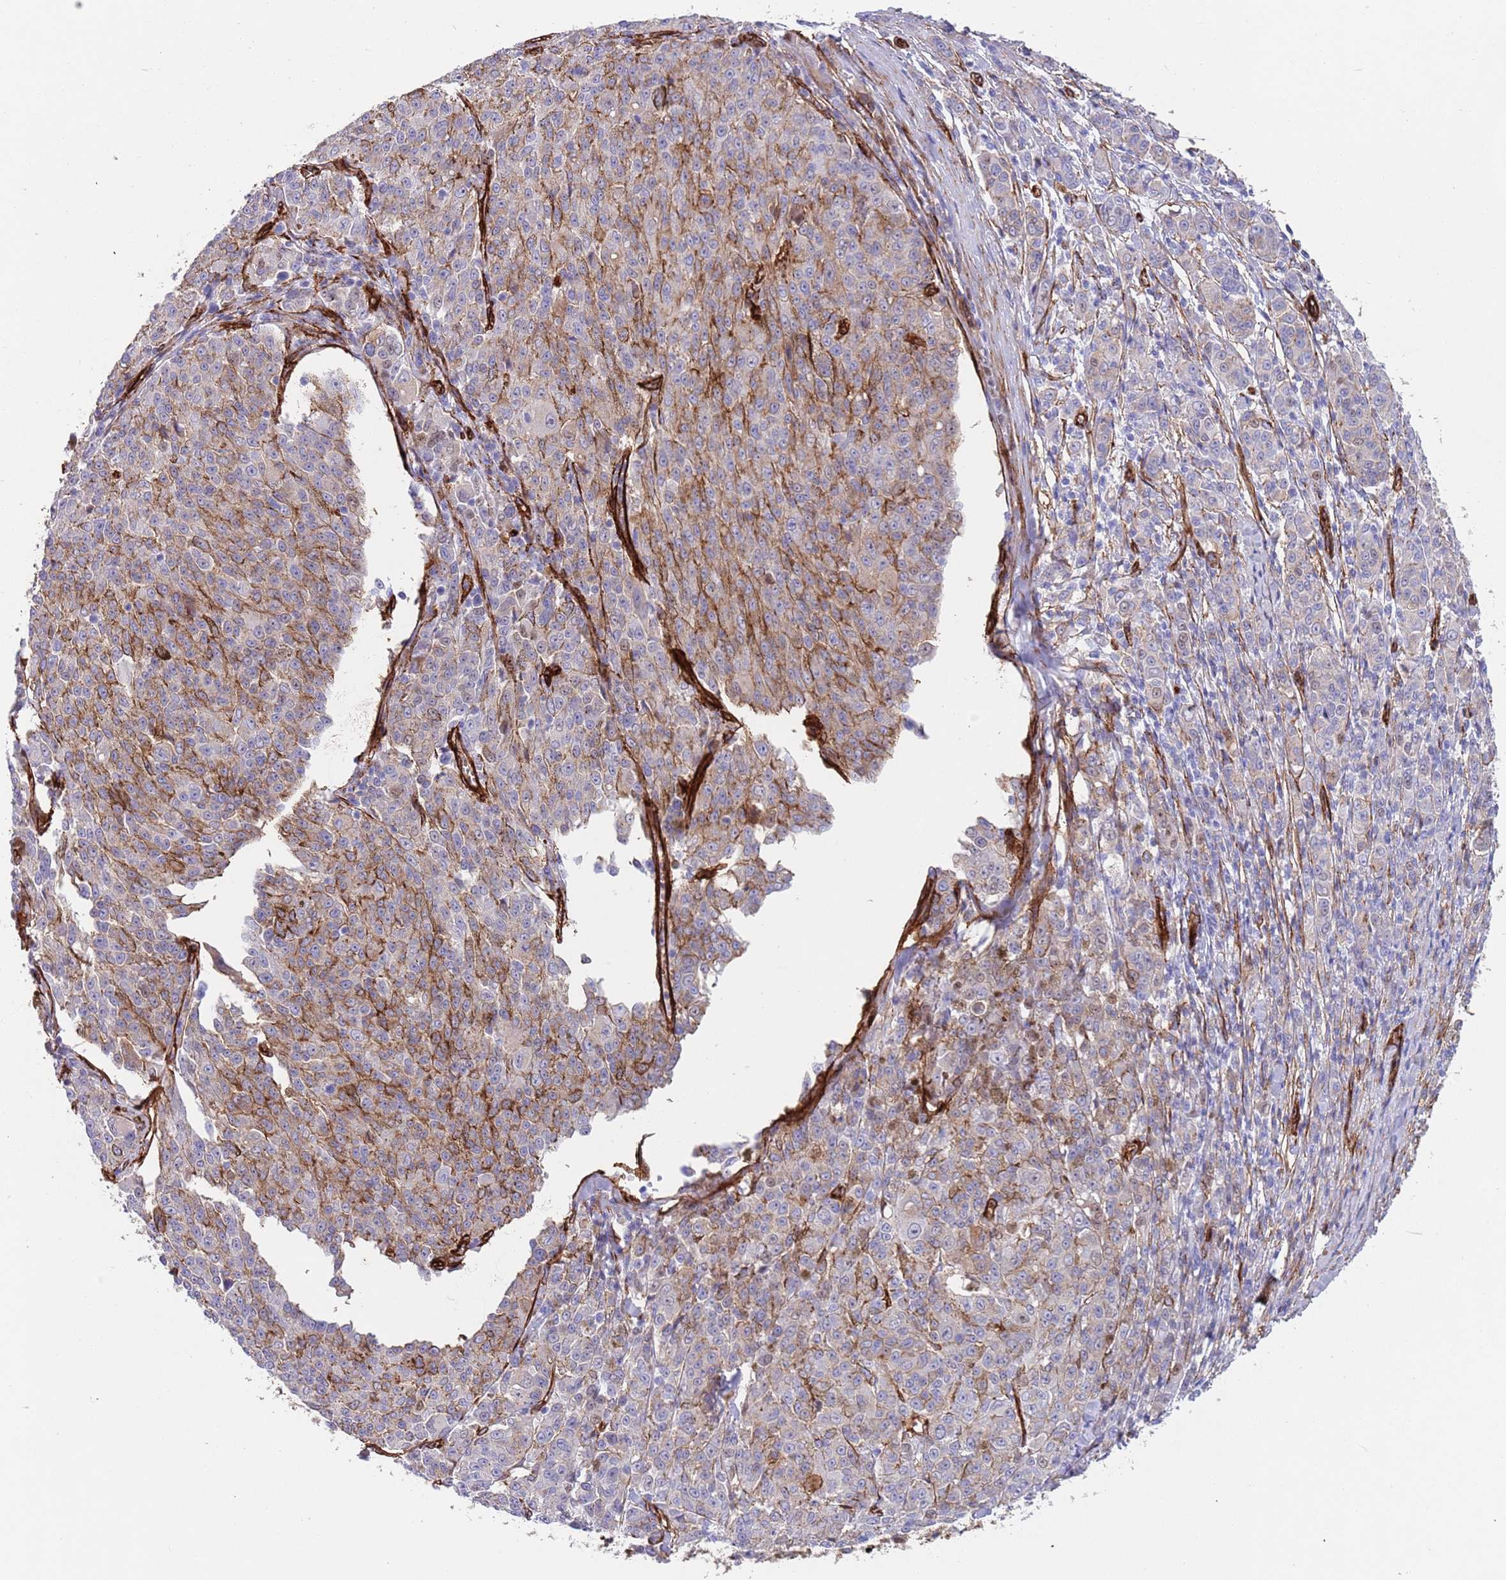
{"staining": {"intensity": "moderate", "quantity": "<25%", "location": "cytoplasmic/membranous"}, "tissue": "melanoma", "cell_type": "Tumor cells", "image_type": "cancer", "snomed": [{"axis": "morphology", "description": "Malignant melanoma, NOS"}, {"axis": "topography", "description": "Skin"}], "caption": "Melanoma stained with immunohistochemistry (IHC) reveals moderate cytoplasmic/membranous positivity in approximately <25% of tumor cells.", "gene": "CAV2", "patient": {"sex": "female", "age": 52}}